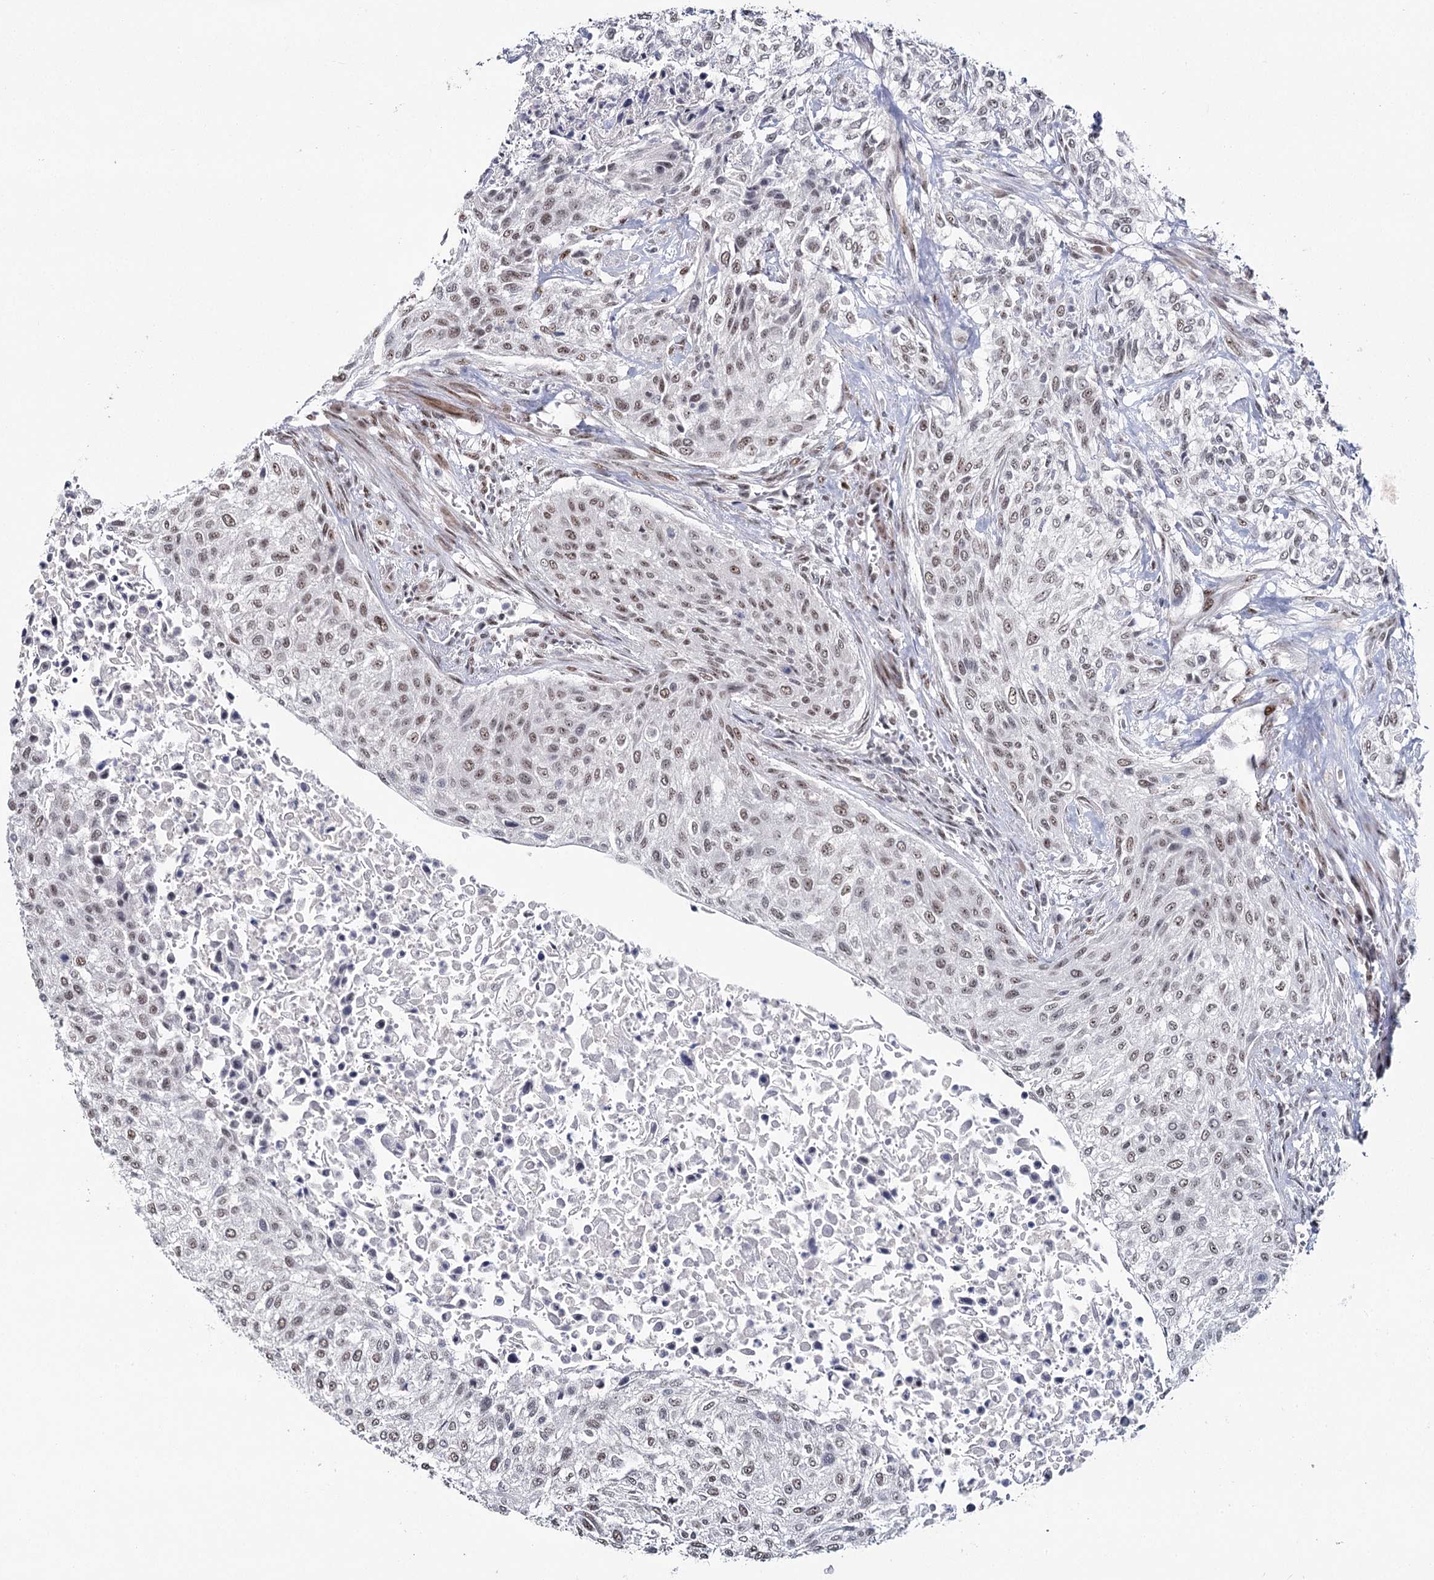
{"staining": {"intensity": "moderate", "quantity": ">75%", "location": "nuclear"}, "tissue": "urothelial cancer", "cell_type": "Tumor cells", "image_type": "cancer", "snomed": [{"axis": "morphology", "description": "Normal tissue, NOS"}, {"axis": "morphology", "description": "Urothelial carcinoma, NOS"}, {"axis": "topography", "description": "Urinary bladder"}, {"axis": "topography", "description": "Peripheral nerve tissue"}], "caption": "Human urothelial cancer stained for a protein (brown) displays moderate nuclear positive staining in approximately >75% of tumor cells.", "gene": "SCAF8", "patient": {"sex": "male", "age": 35}}